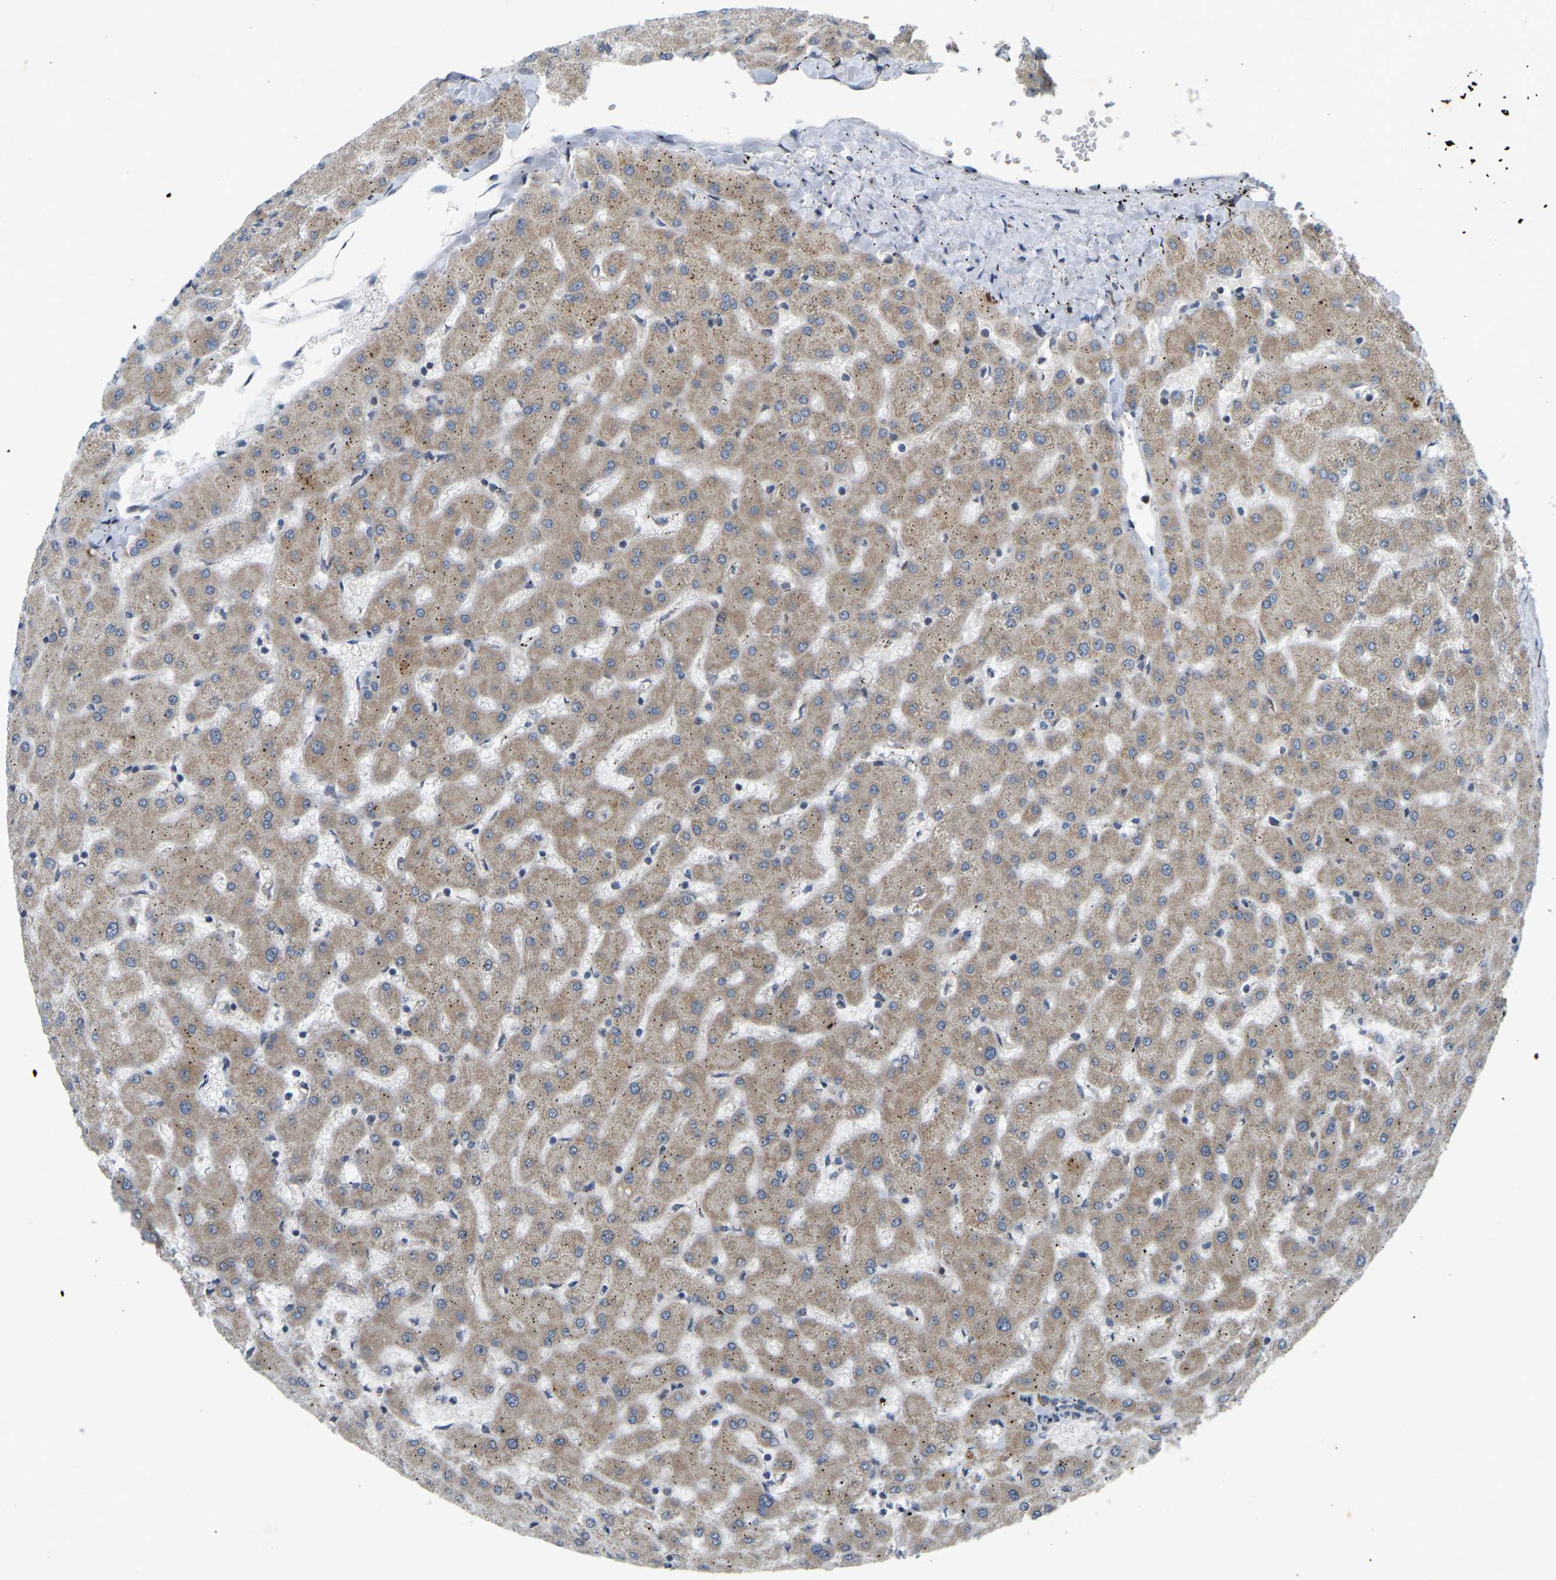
{"staining": {"intensity": "negative", "quantity": "none", "location": "none"}, "tissue": "liver", "cell_type": "Cholangiocytes", "image_type": "normal", "snomed": [{"axis": "morphology", "description": "Normal tissue, NOS"}, {"axis": "topography", "description": "Liver"}], "caption": "Protein analysis of unremarkable liver displays no significant staining in cholangiocytes.", "gene": "ENSG00000283765", "patient": {"sex": "female", "age": 63}}